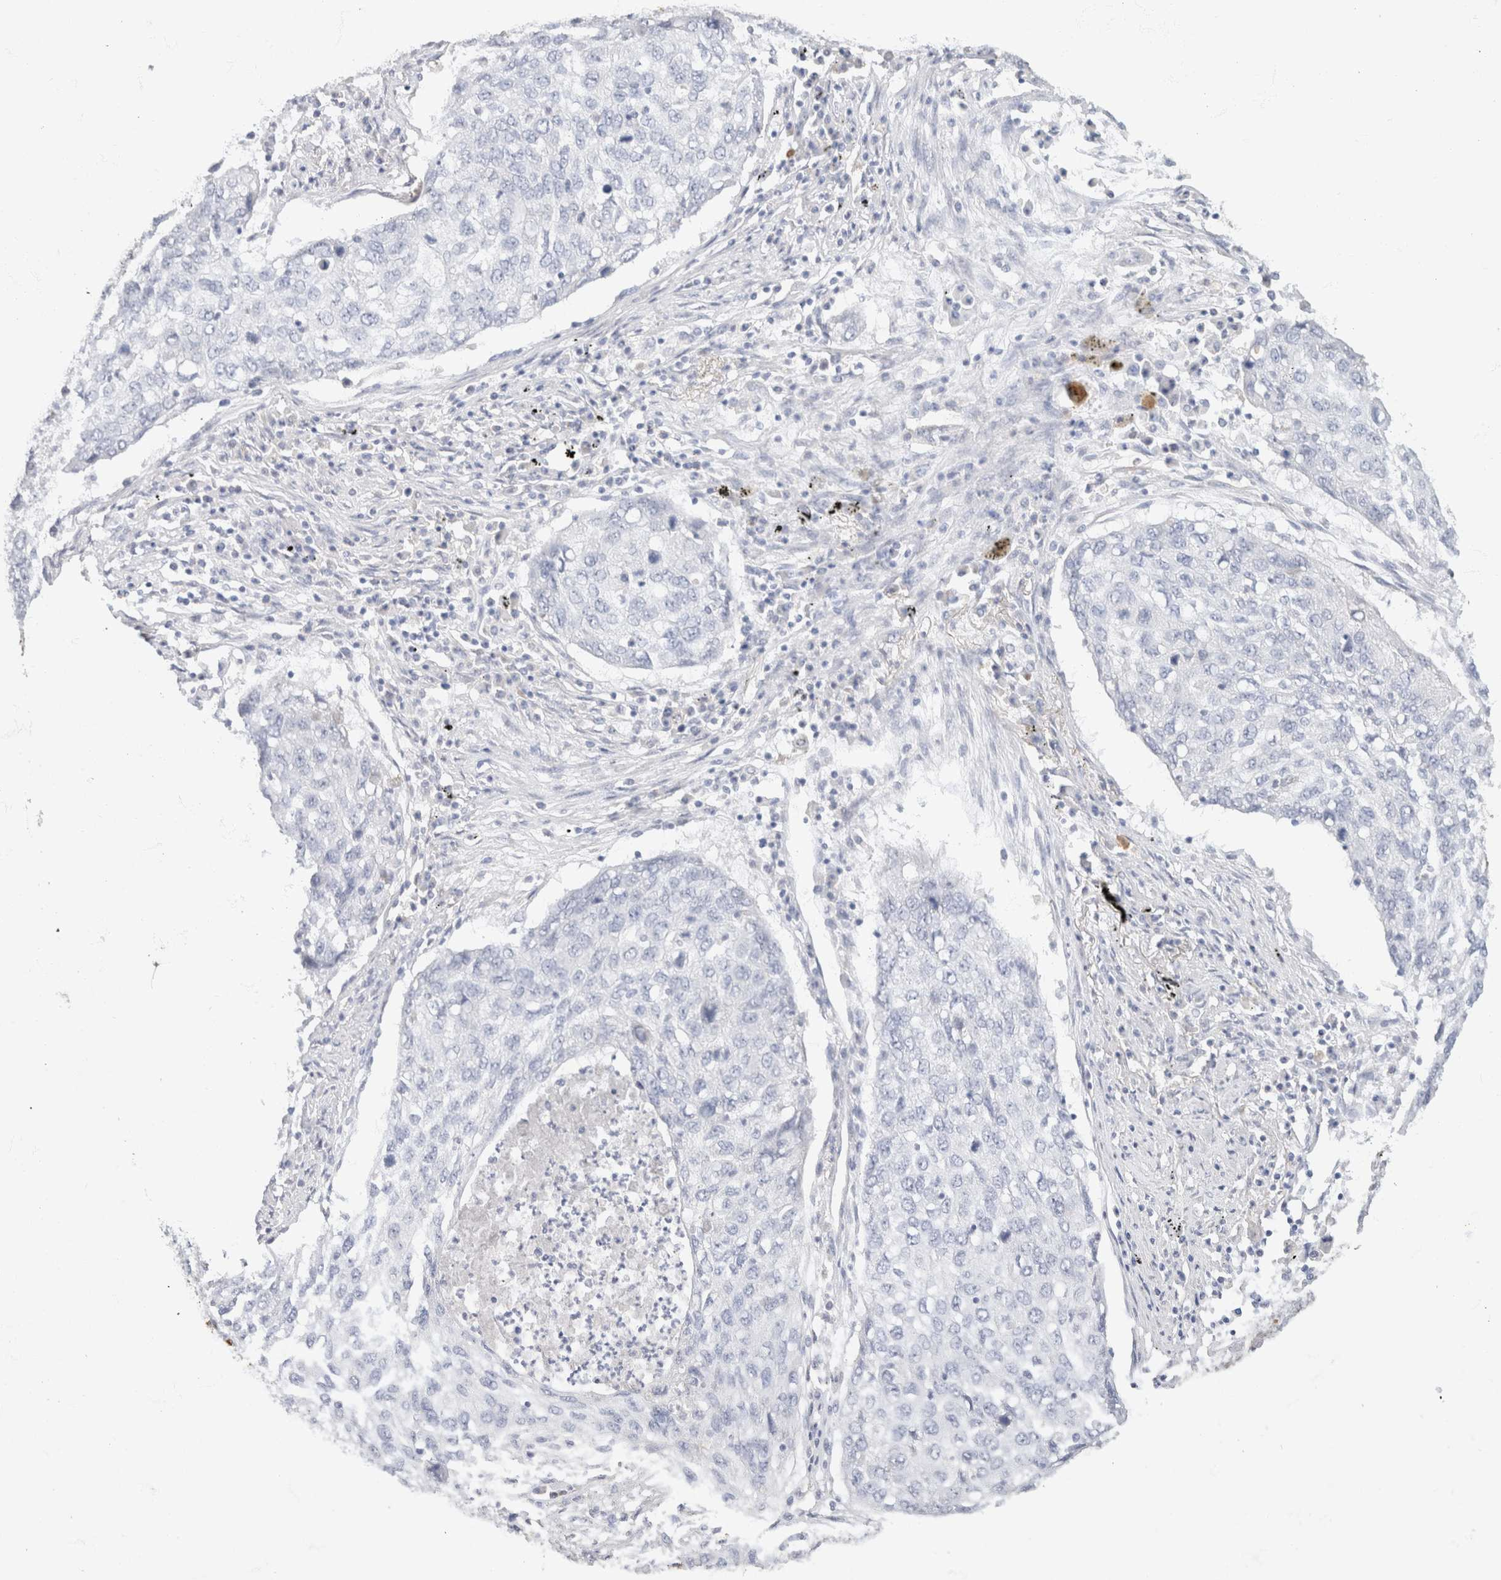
{"staining": {"intensity": "negative", "quantity": "none", "location": "none"}, "tissue": "lung cancer", "cell_type": "Tumor cells", "image_type": "cancer", "snomed": [{"axis": "morphology", "description": "Squamous cell carcinoma, NOS"}, {"axis": "topography", "description": "Lung"}], "caption": "A photomicrograph of lung cancer (squamous cell carcinoma) stained for a protein displays no brown staining in tumor cells.", "gene": "CA12", "patient": {"sex": "female", "age": 63}}